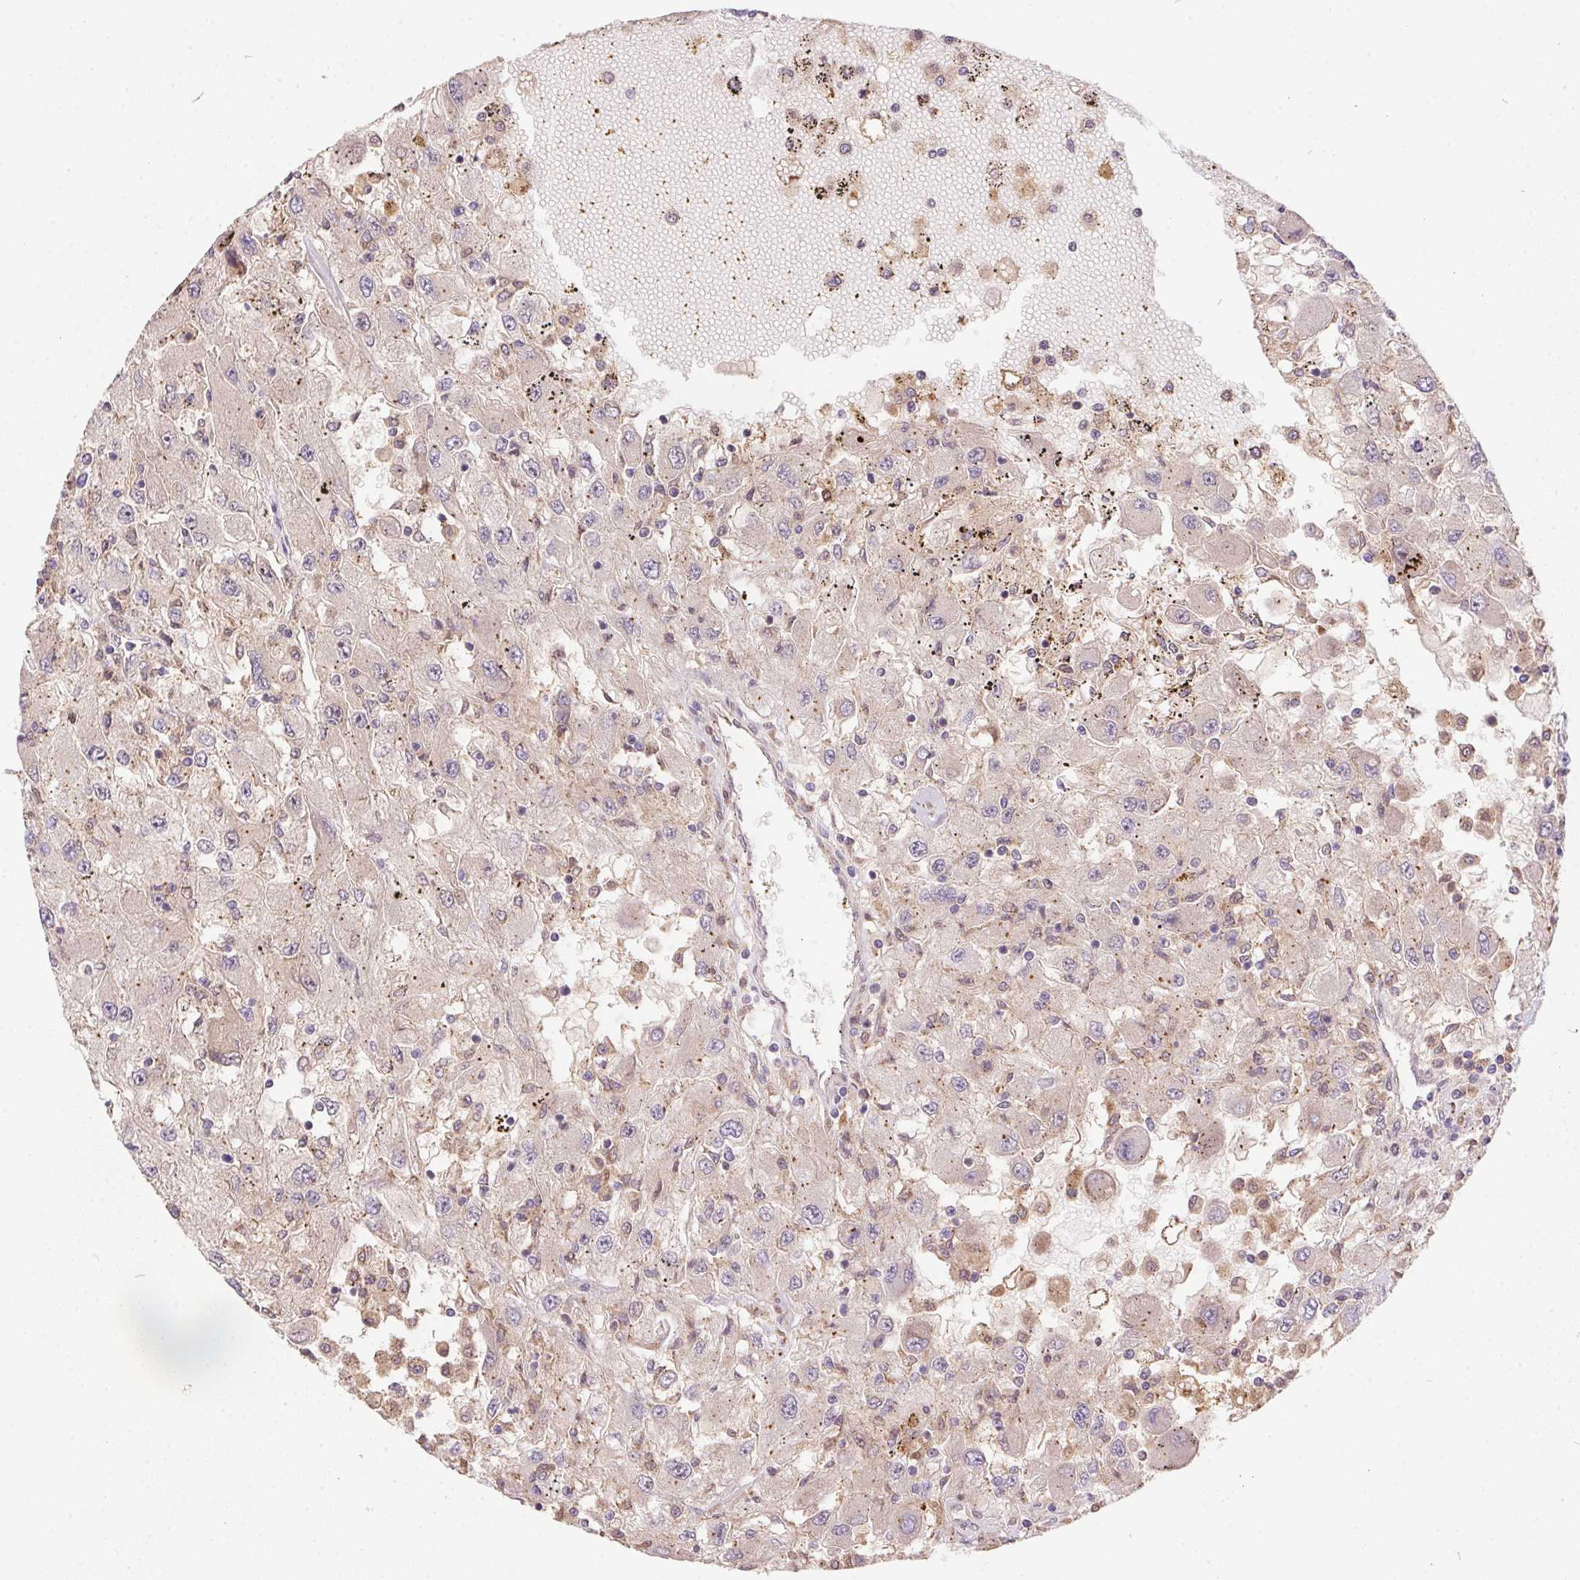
{"staining": {"intensity": "negative", "quantity": "none", "location": "none"}, "tissue": "renal cancer", "cell_type": "Tumor cells", "image_type": "cancer", "snomed": [{"axis": "morphology", "description": "Adenocarcinoma, NOS"}, {"axis": "topography", "description": "Kidney"}], "caption": "Human renal adenocarcinoma stained for a protein using immunohistochemistry (IHC) demonstrates no expression in tumor cells.", "gene": "NUDT16", "patient": {"sex": "female", "age": 67}}